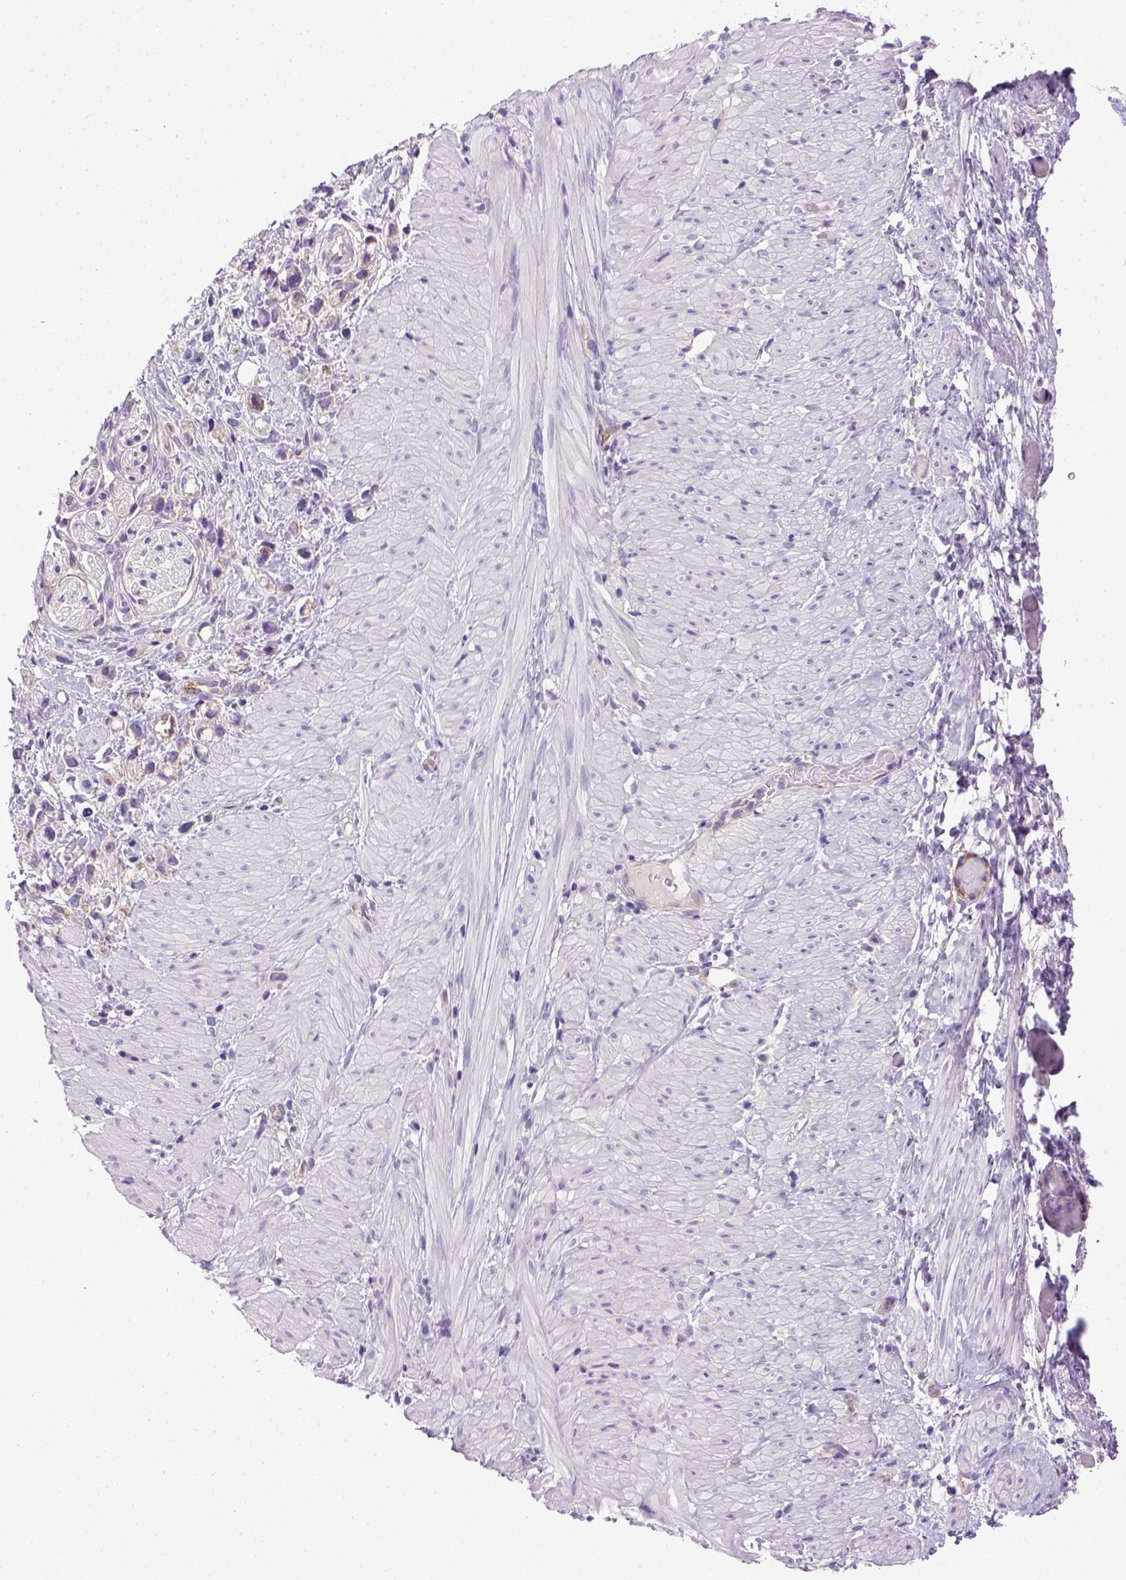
{"staining": {"intensity": "negative", "quantity": "none", "location": "none"}, "tissue": "stomach cancer", "cell_type": "Tumor cells", "image_type": "cancer", "snomed": [{"axis": "morphology", "description": "Adenocarcinoma, NOS"}, {"axis": "topography", "description": "Stomach"}], "caption": "Tumor cells are negative for brown protein staining in stomach cancer (adenocarcinoma).", "gene": "ENG", "patient": {"sex": "female", "age": 59}}